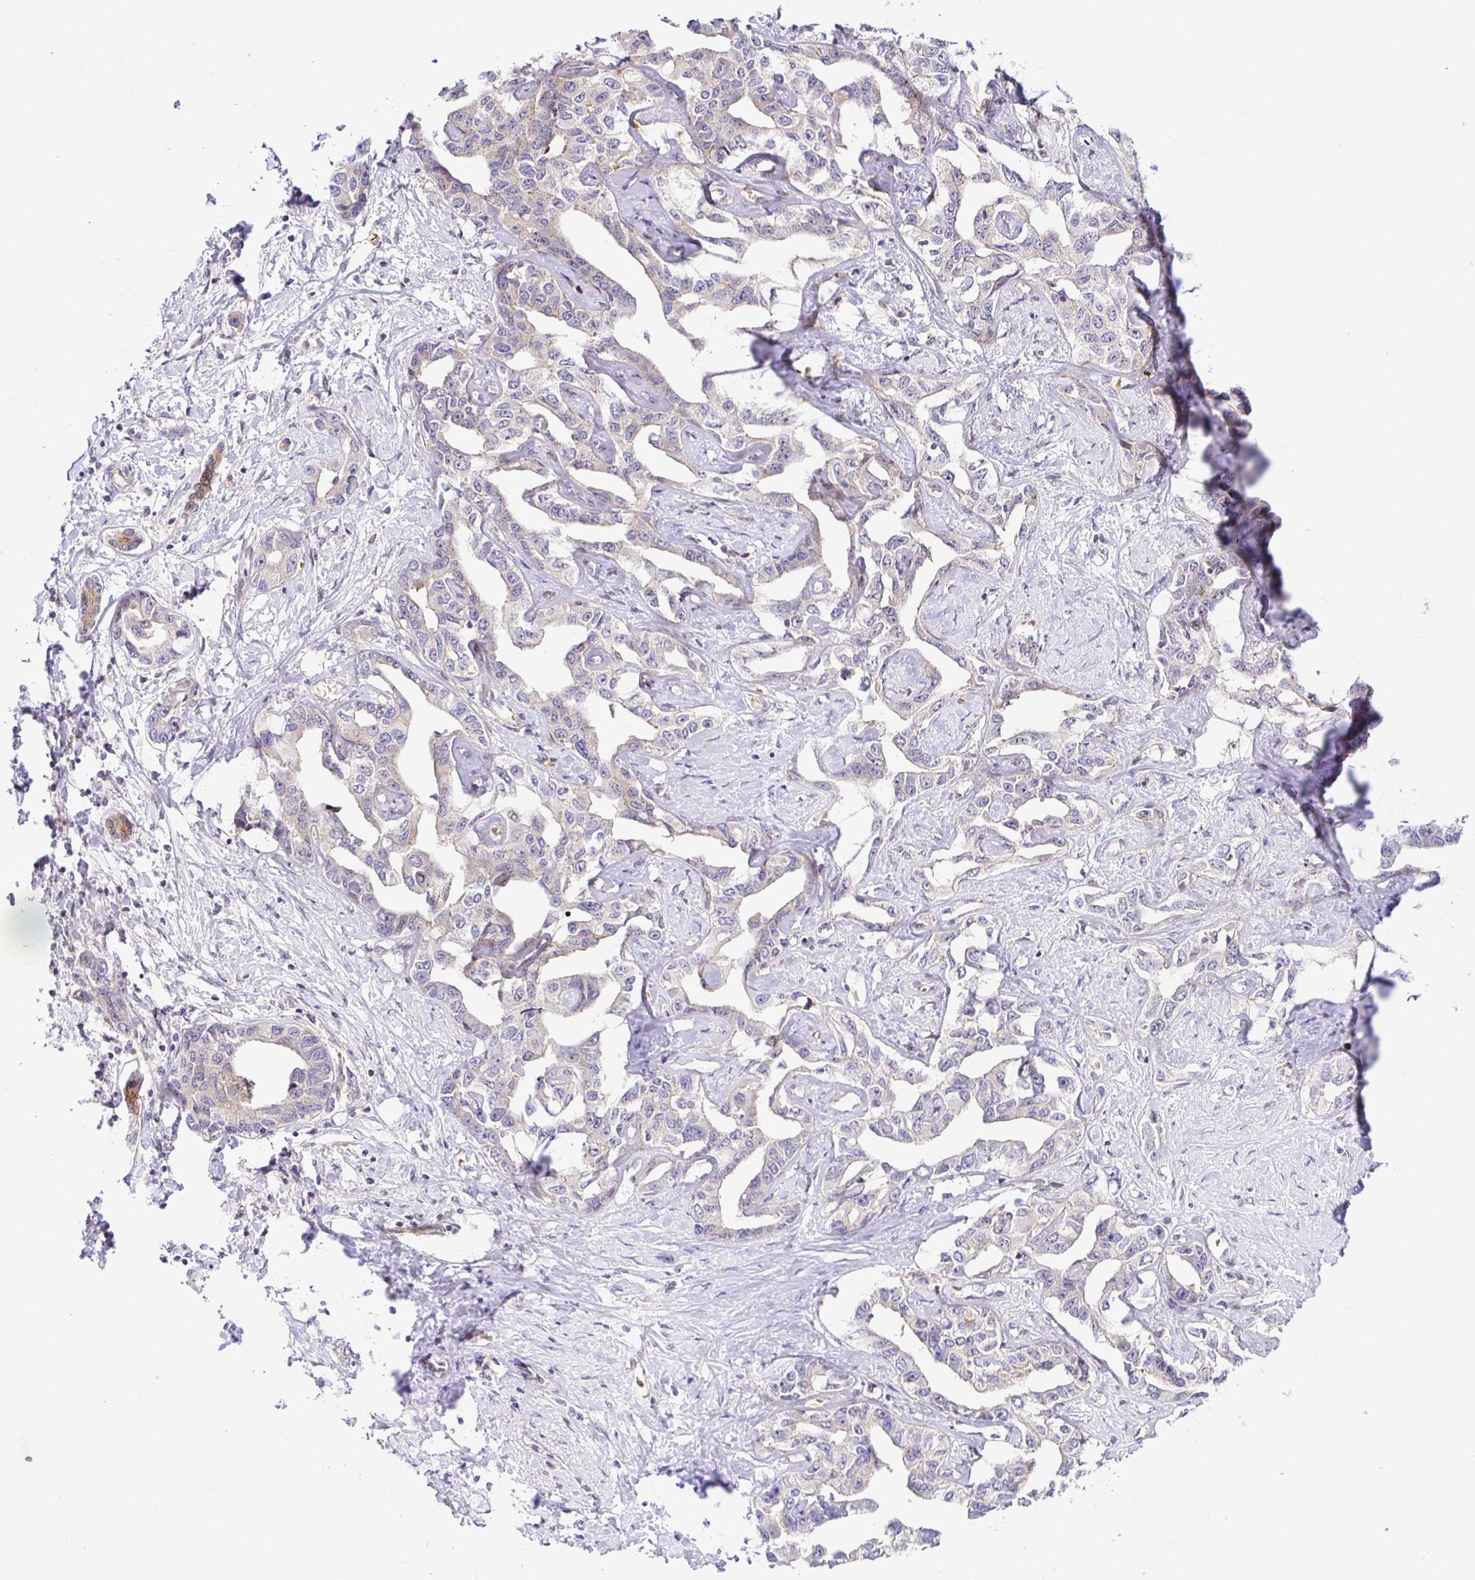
{"staining": {"intensity": "negative", "quantity": "none", "location": "none"}, "tissue": "liver cancer", "cell_type": "Tumor cells", "image_type": "cancer", "snomed": [{"axis": "morphology", "description": "Cholangiocarcinoma"}, {"axis": "topography", "description": "Liver"}], "caption": "This is an immunohistochemistry micrograph of human liver cancer (cholangiocarcinoma). There is no staining in tumor cells.", "gene": "TRIM55", "patient": {"sex": "male", "age": 59}}